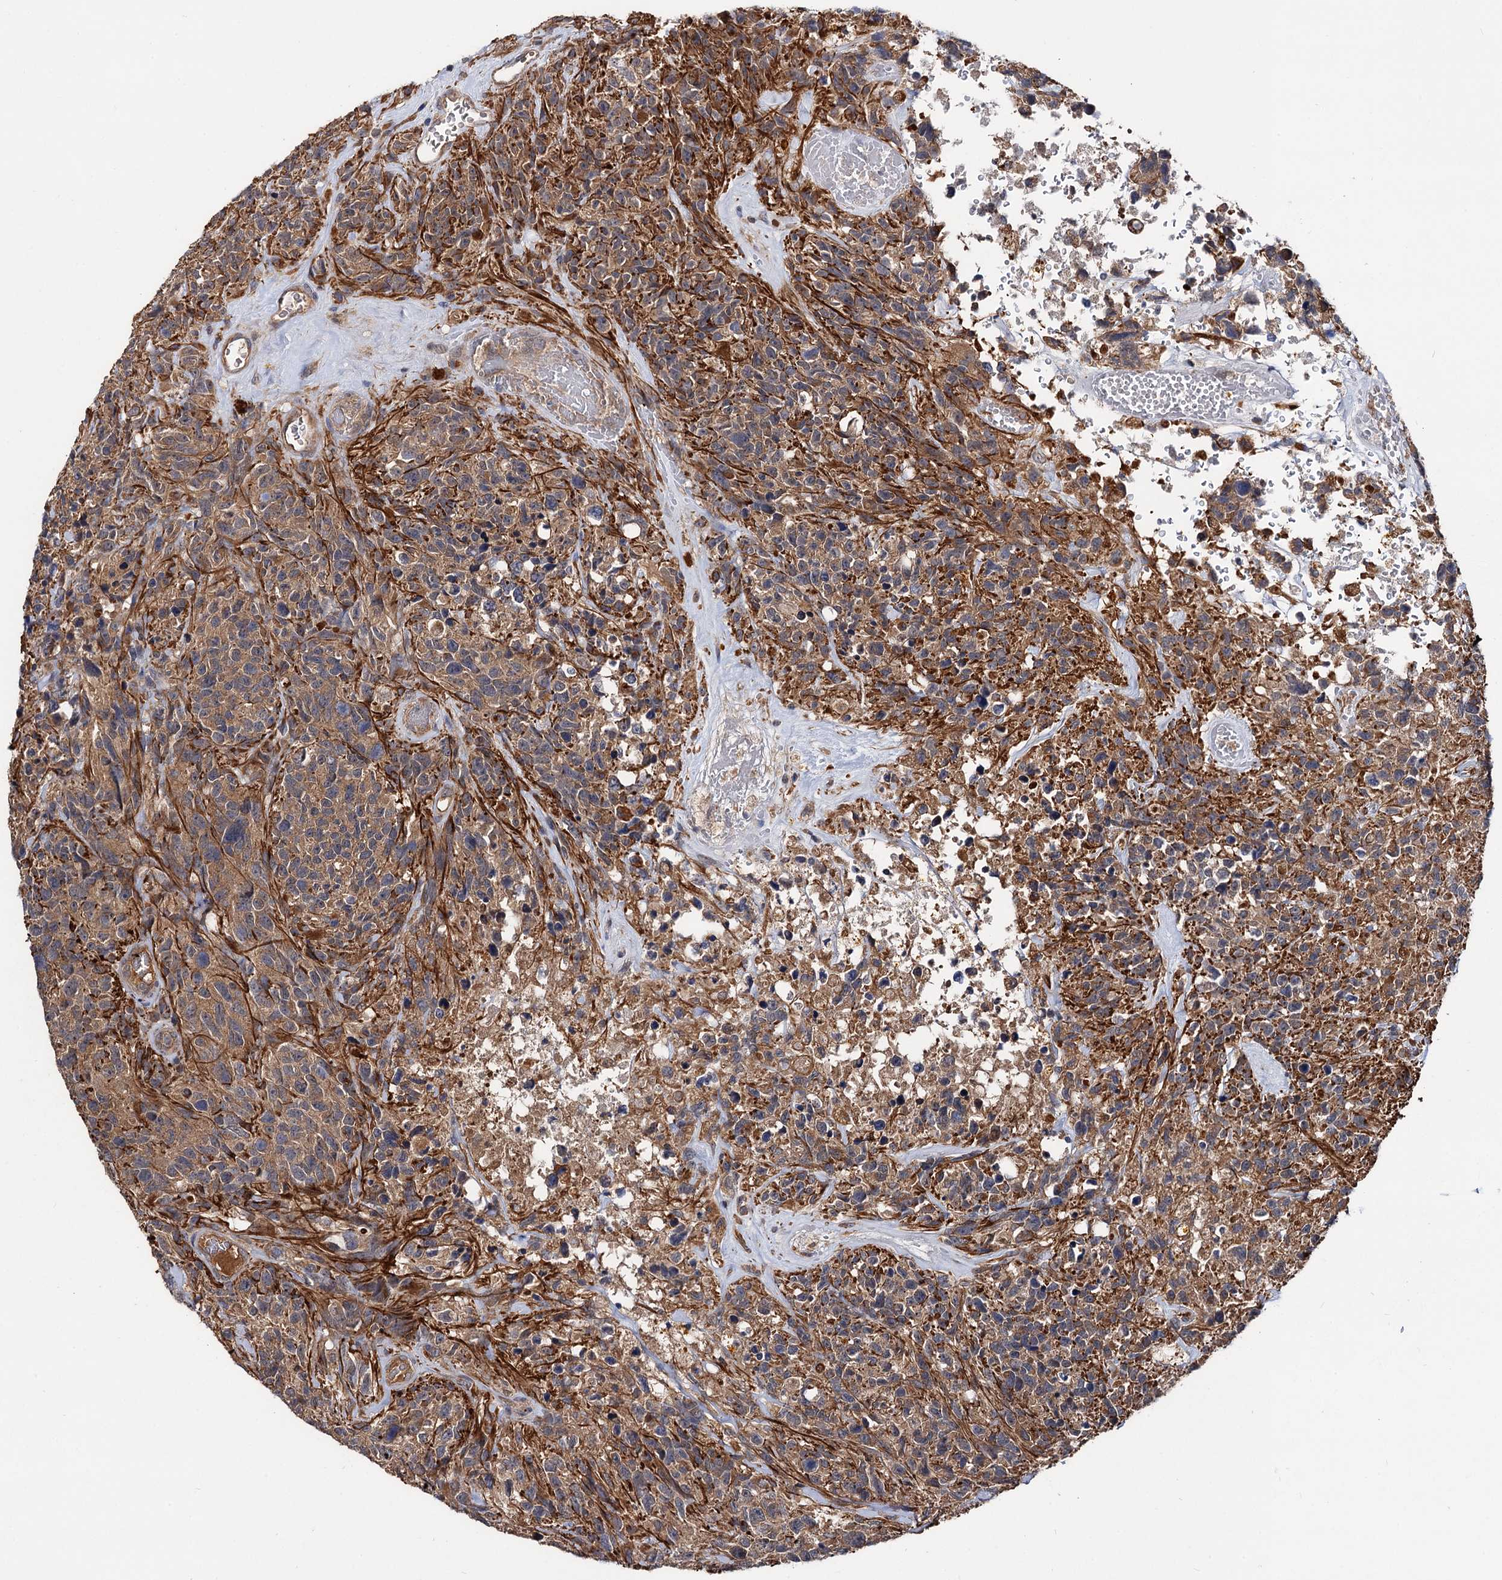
{"staining": {"intensity": "moderate", "quantity": ">75%", "location": "cytoplasmic/membranous"}, "tissue": "glioma", "cell_type": "Tumor cells", "image_type": "cancer", "snomed": [{"axis": "morphology", "description": "Glioma, malignant, High grade"}, {"axis": "topography", "description": "Brain"}], "caption": "Malignant glioma (high-grade) was stained to show a protein in brown. There is medium levels of moderate cytoplasmic/membranous expression in about >75% of tumor cells. Nuclei are stained in blue.", "gene": "TEX9", "patient": {"sex": "male", "age": 69}}